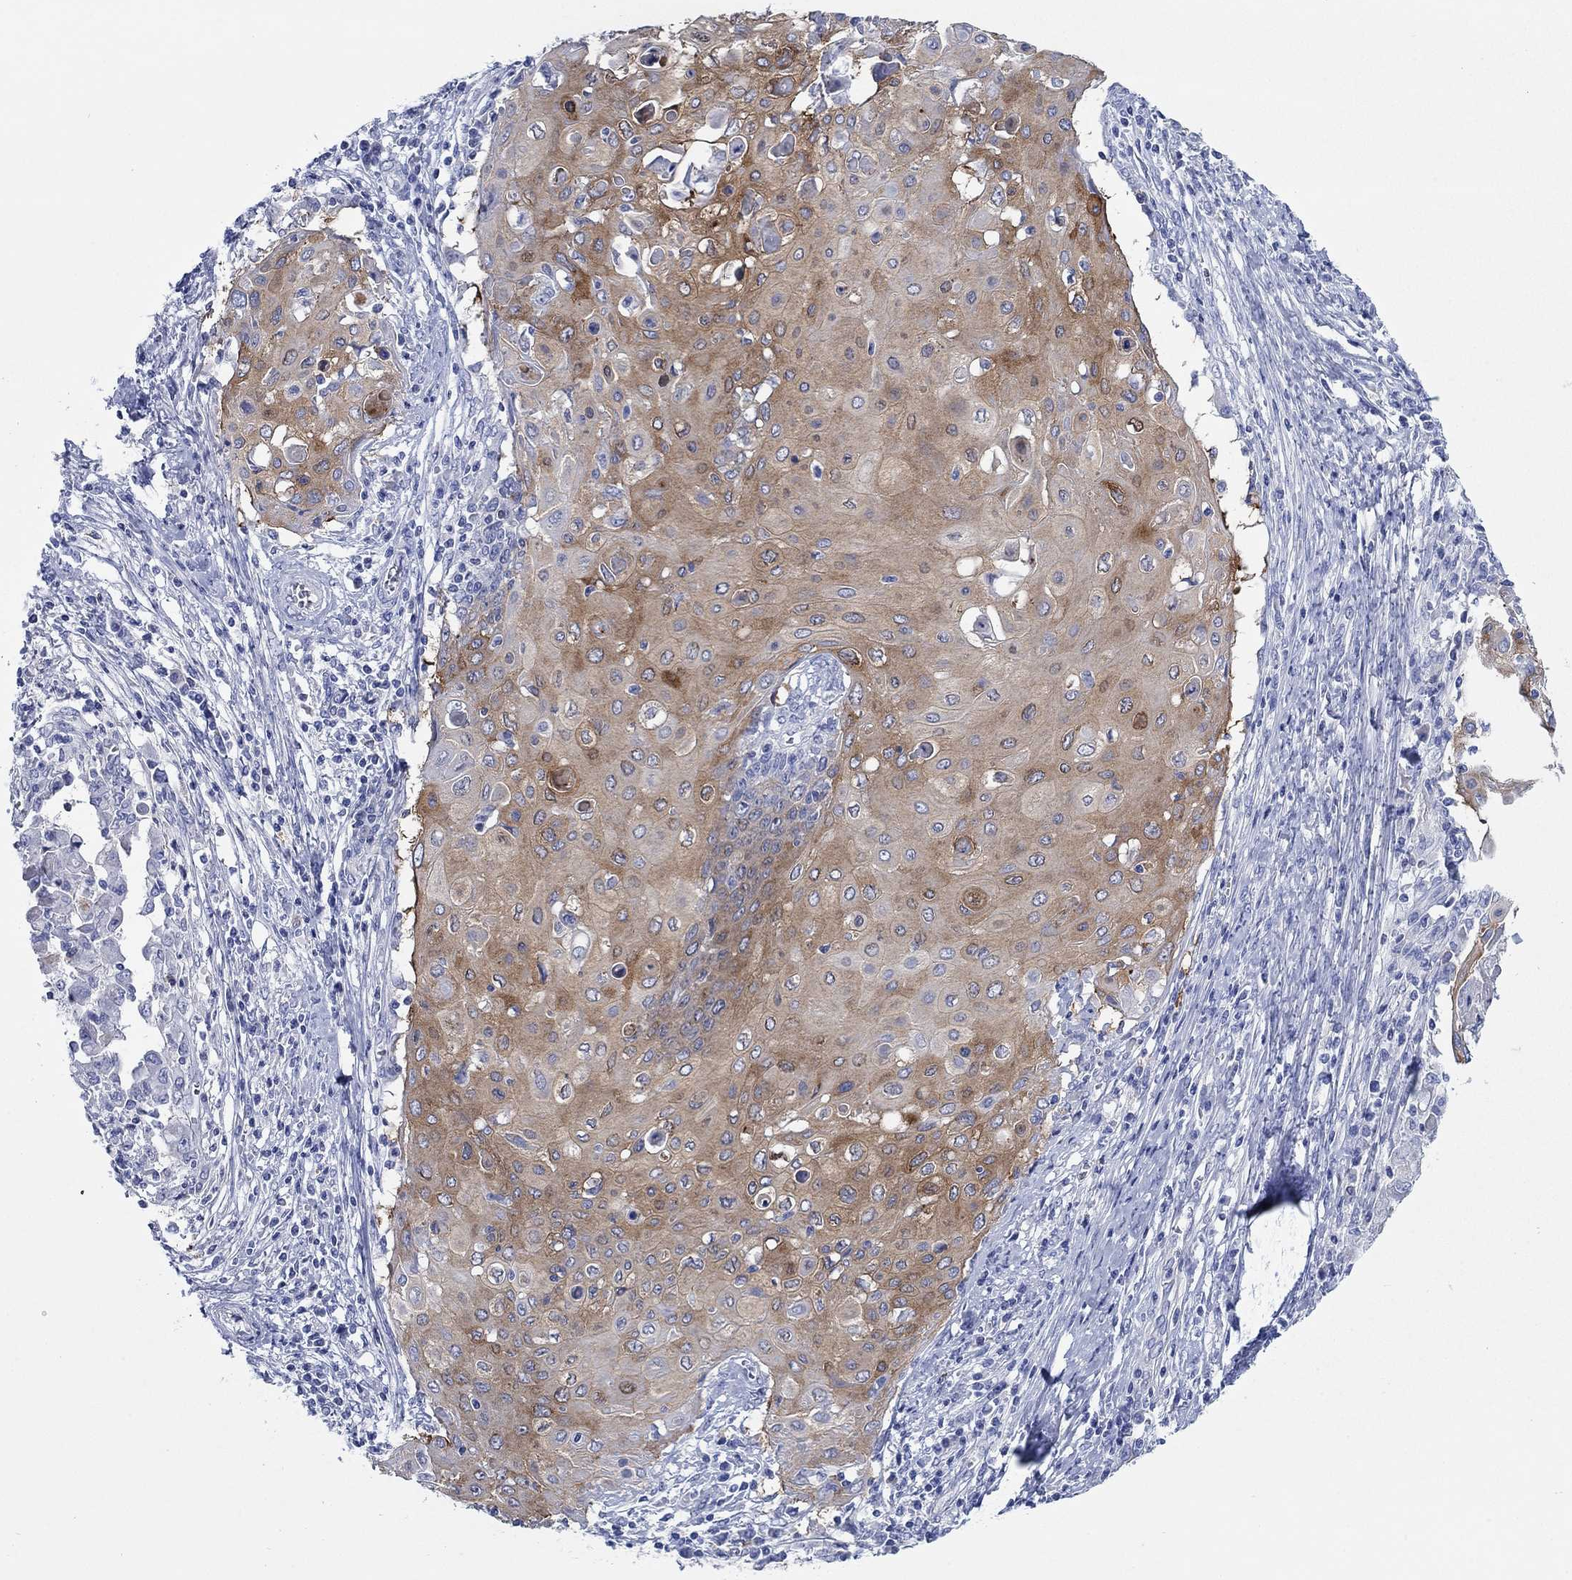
{"staining": {"intensity": "moderate", "quantity": "25%-75%", "location": "cytoplasmic/membranous"}, "tissue": "cervical cancer", "cell_type": "Tumor cells", "image_type": "cancer", "snomed": [{"axis": "morphology", "description": "Squamous cell carcinoma, NOS"}, {"axis": "topography", "description": "Cervix"}], "caption": "Immunohistochemical staining of cervical cancer shows medium levels of moderate cytoplasmic/membranous protein positivity in approximately 25%-75% of tumor cells. The protein is stained brown, and the nuclei are stained in blue (DAB (3,3'-diaminobenzidine) IHC with brightfield microscopy, high magnification).", "gene": "TRIM16", "patient": {"sex": "female", "age": 39}}